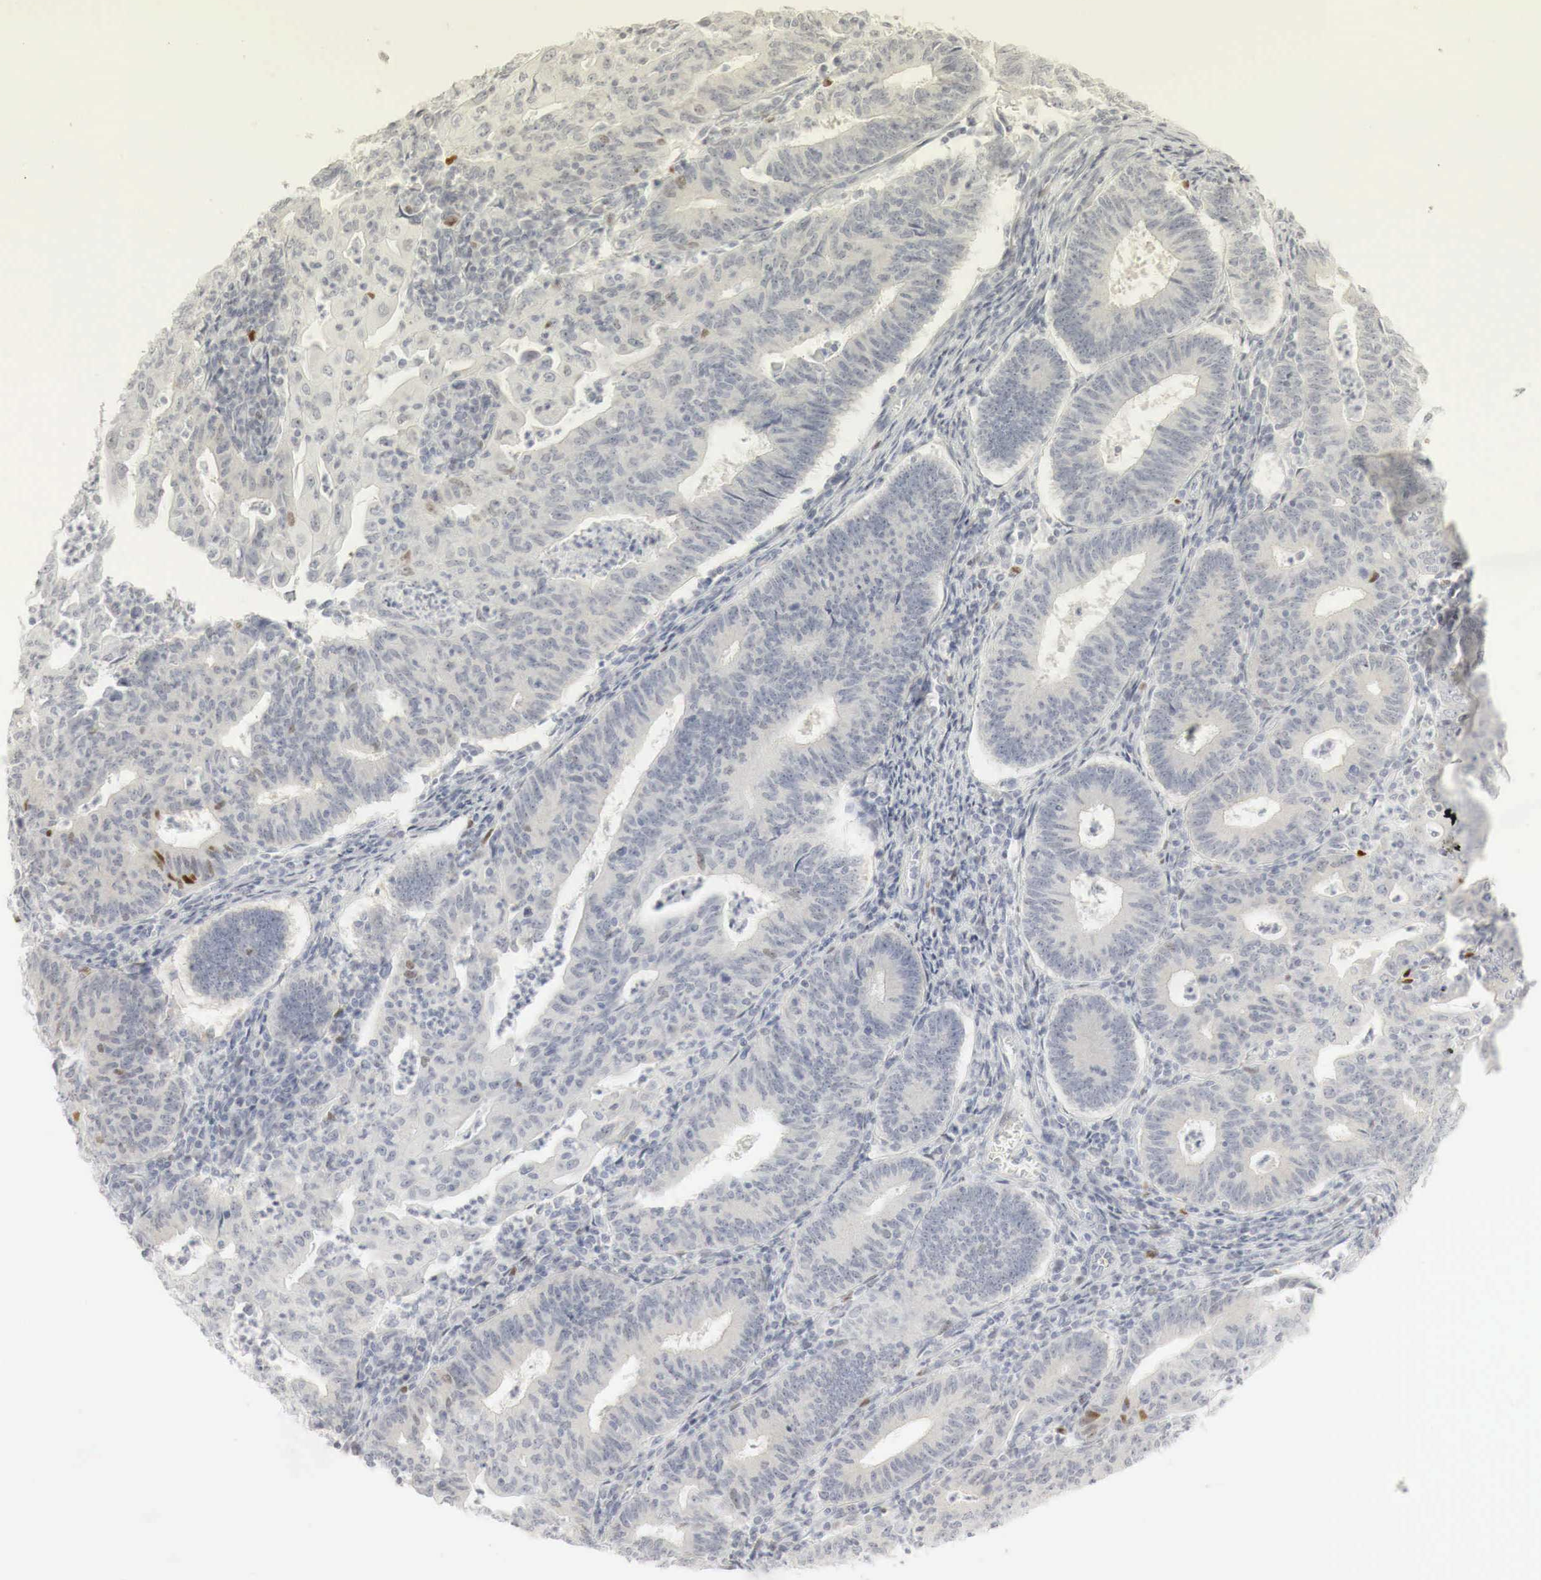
{"staining": {"intensity": "weak", "quantity": "<25%", "location": "cytoplasmic/membranous,nuclear"}, "tissue": "endometrial cancer", "cell_type": "Tumor cells", "image_type": "cancer", "snomed": [{"axis": "morphology", "description": "Adenocarcinoma, NOS"}, {"axis": "topography", "description": "Endometrium"}], "caption": "High magnification brightfield microscopy of endometrial adenocarcinoma stained with DAB (3,3'-diaminobenzidine) (brown) and counterstained with hematoxylin (blue): tumor cells show no significant positivity.", "gene": "TP63", "patient": {"sex": "female", "age": 60}}